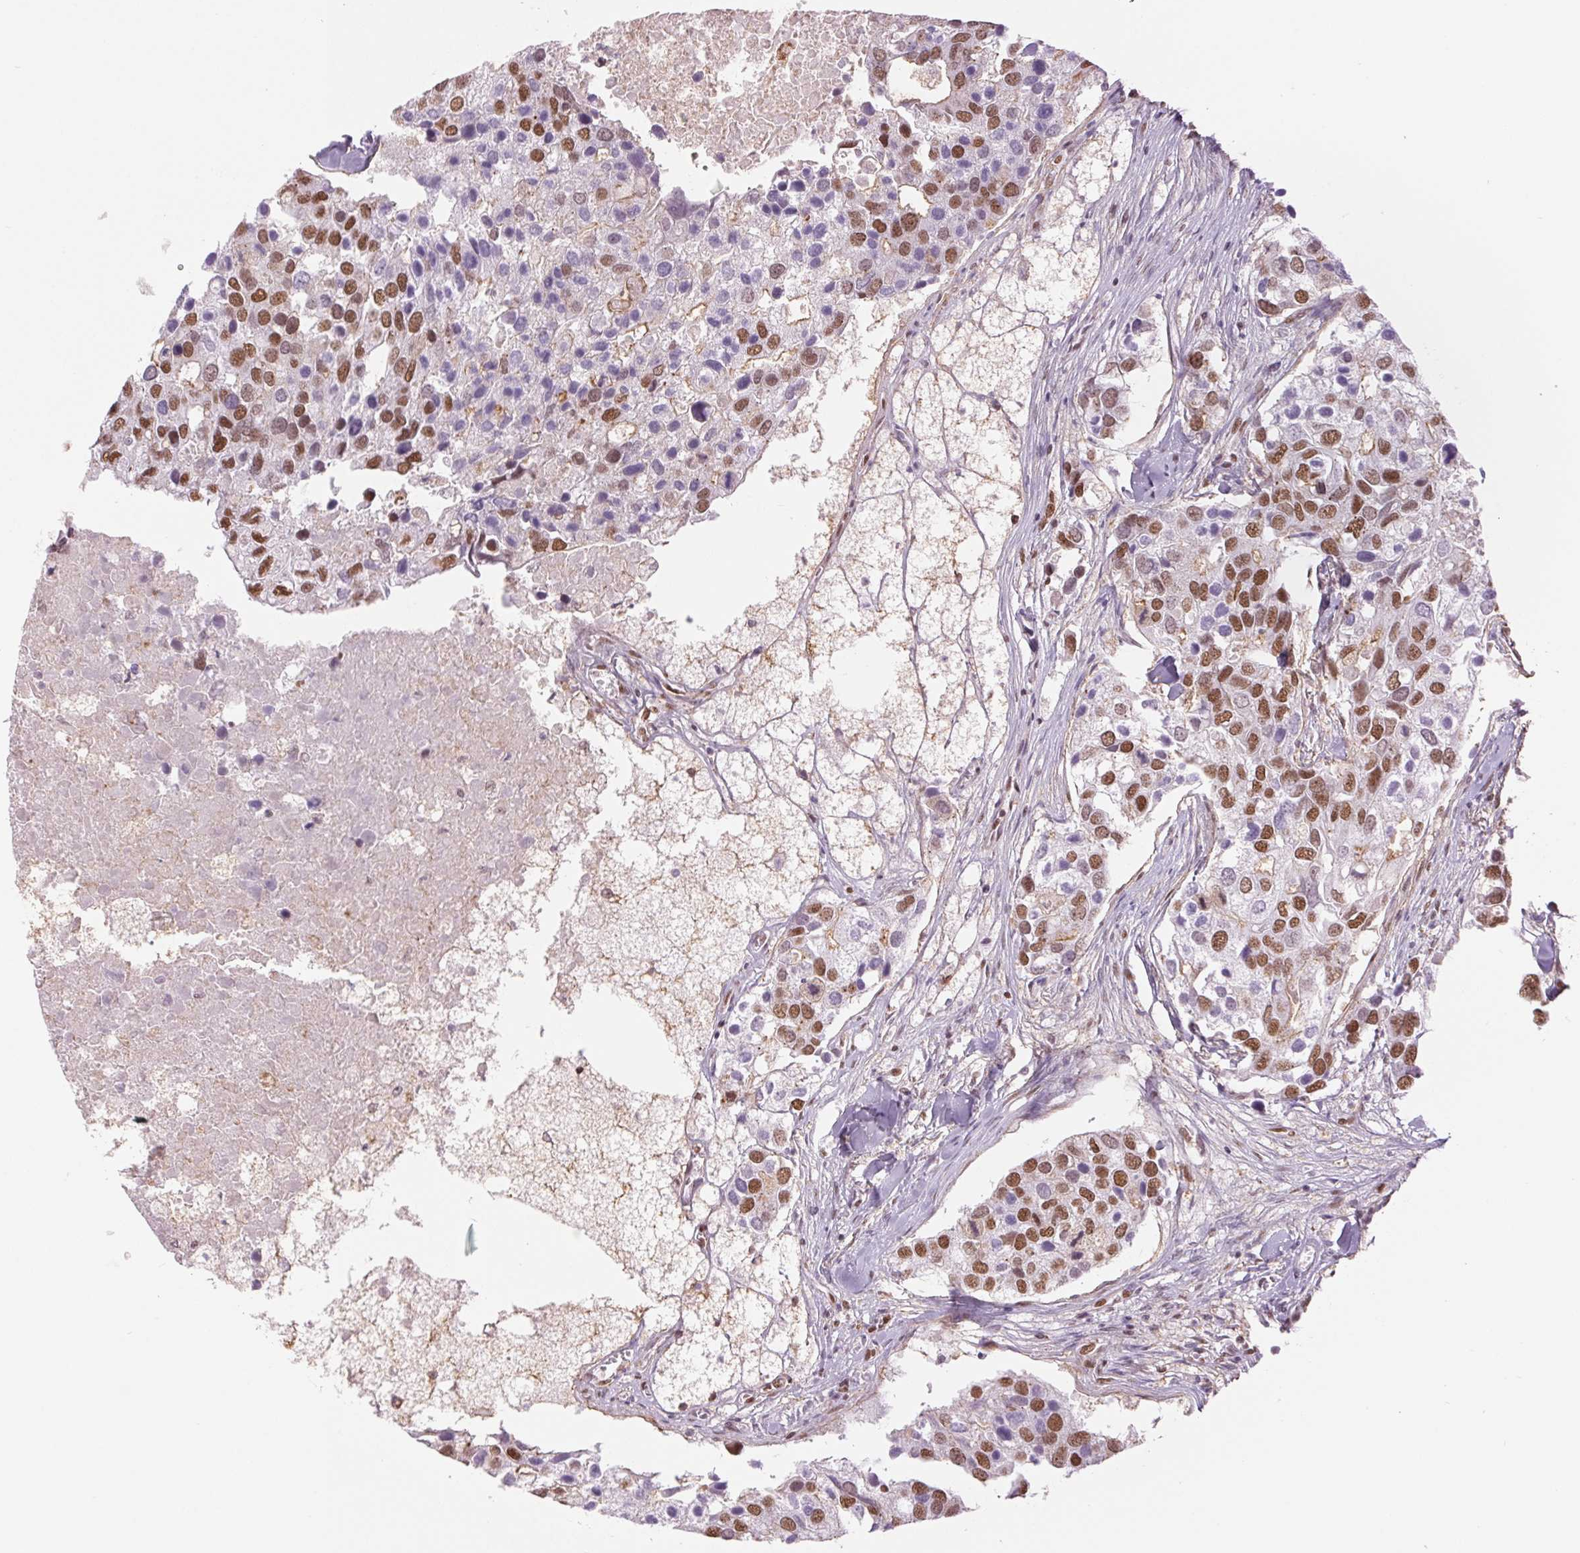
{"staining": {"intensity": "moderate", "quantity": ">75%", "location": "nuclear"}, "tissue": "breast cancer", "cell_type": "Tumor cells", "image_type": "cancer", "snomed": [{"axis": "morphology", "description": "Duct carcinoma"}, {"axis": "topography", "description": "Breast"}], "caption": "Human breast infiltrating ductal carcinoma stained for a protein (brown) shows moderate nuclear positive positivity in about >75% of tumor cells.", "gene": "ZFR2", "patient": {"sex": "female", "age": 83}}